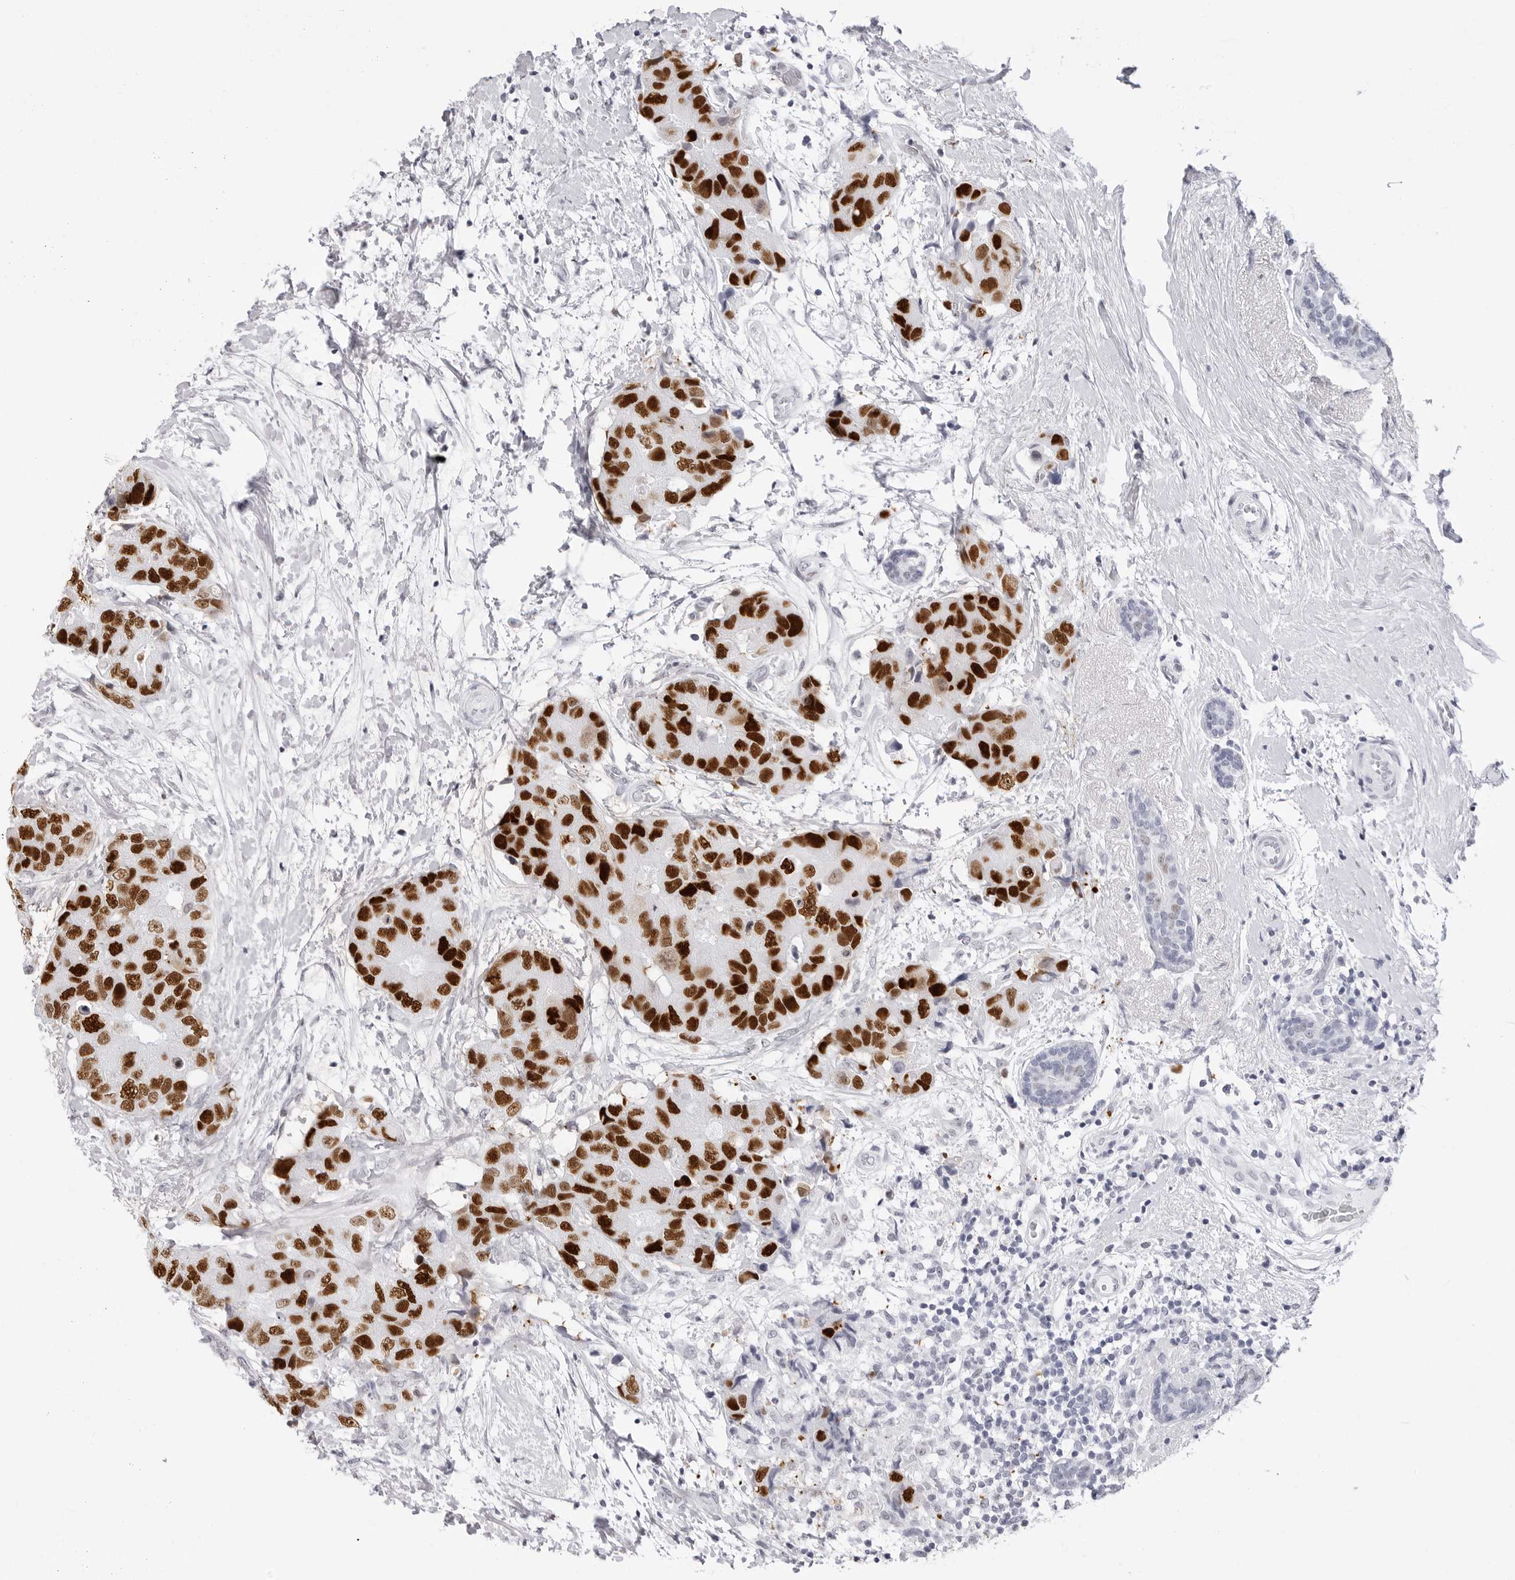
{"staining": {"intensity": "strong", "quantity": ">75%", "location": "nuclear"}, "tissue": "breast cancer", "cell_type": "Tumor cells", "image_type": "cancer", "snomed": [{"axis": "morphology", "description": "Duct carcinoma"}, {"axis": "topography", "description": "Breast"}], "caption": "A brown stain shows strong nuclear positivity of a protein in human breast cancer tumor cells.", "gene": "NASP", "patient": {"sex": "female", "age": 62}}